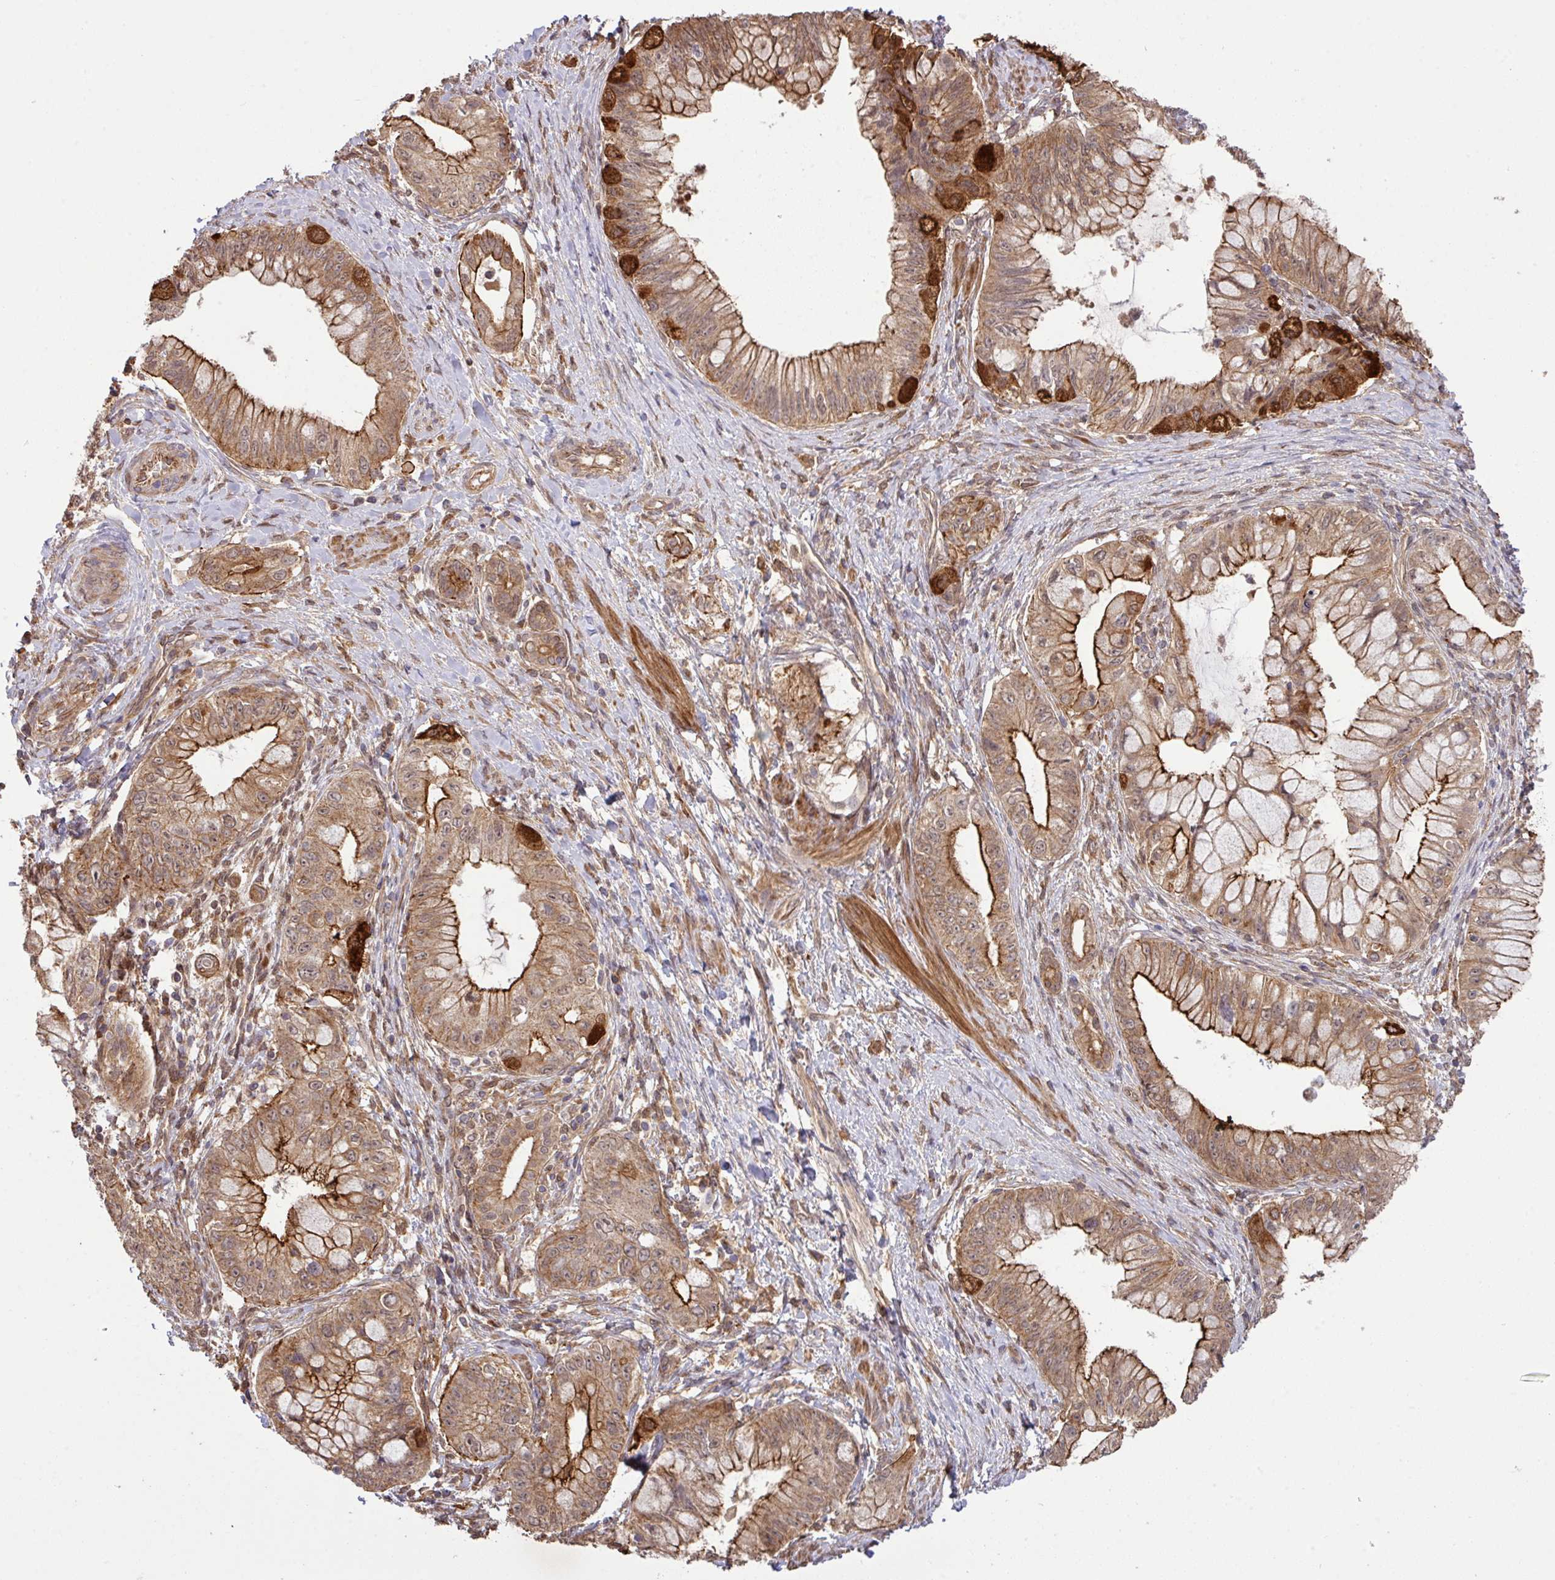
{"staining": {"intensity": "moderate", "quantity": ">75%", "location": "cytoplasmic/membranous,nuclear"}, "tissue": "pancreatic cancer", "cell_type": "Tumor cells", "image_type": "cancer", "snomed": [{"axis": "morphology", "description": "Adenocarcinoma, NOS"}, {"axis": "topography", "description": "Pancreas"}], "caption": "Immunohistochemical staining of pancreatic cancer displays moderate cytoplasmic/membranous and nuclear protein staining in approximately >75% of tumor cells.", "gene": "ARPIN", "patient": {"sex": "male", "age": 48}}